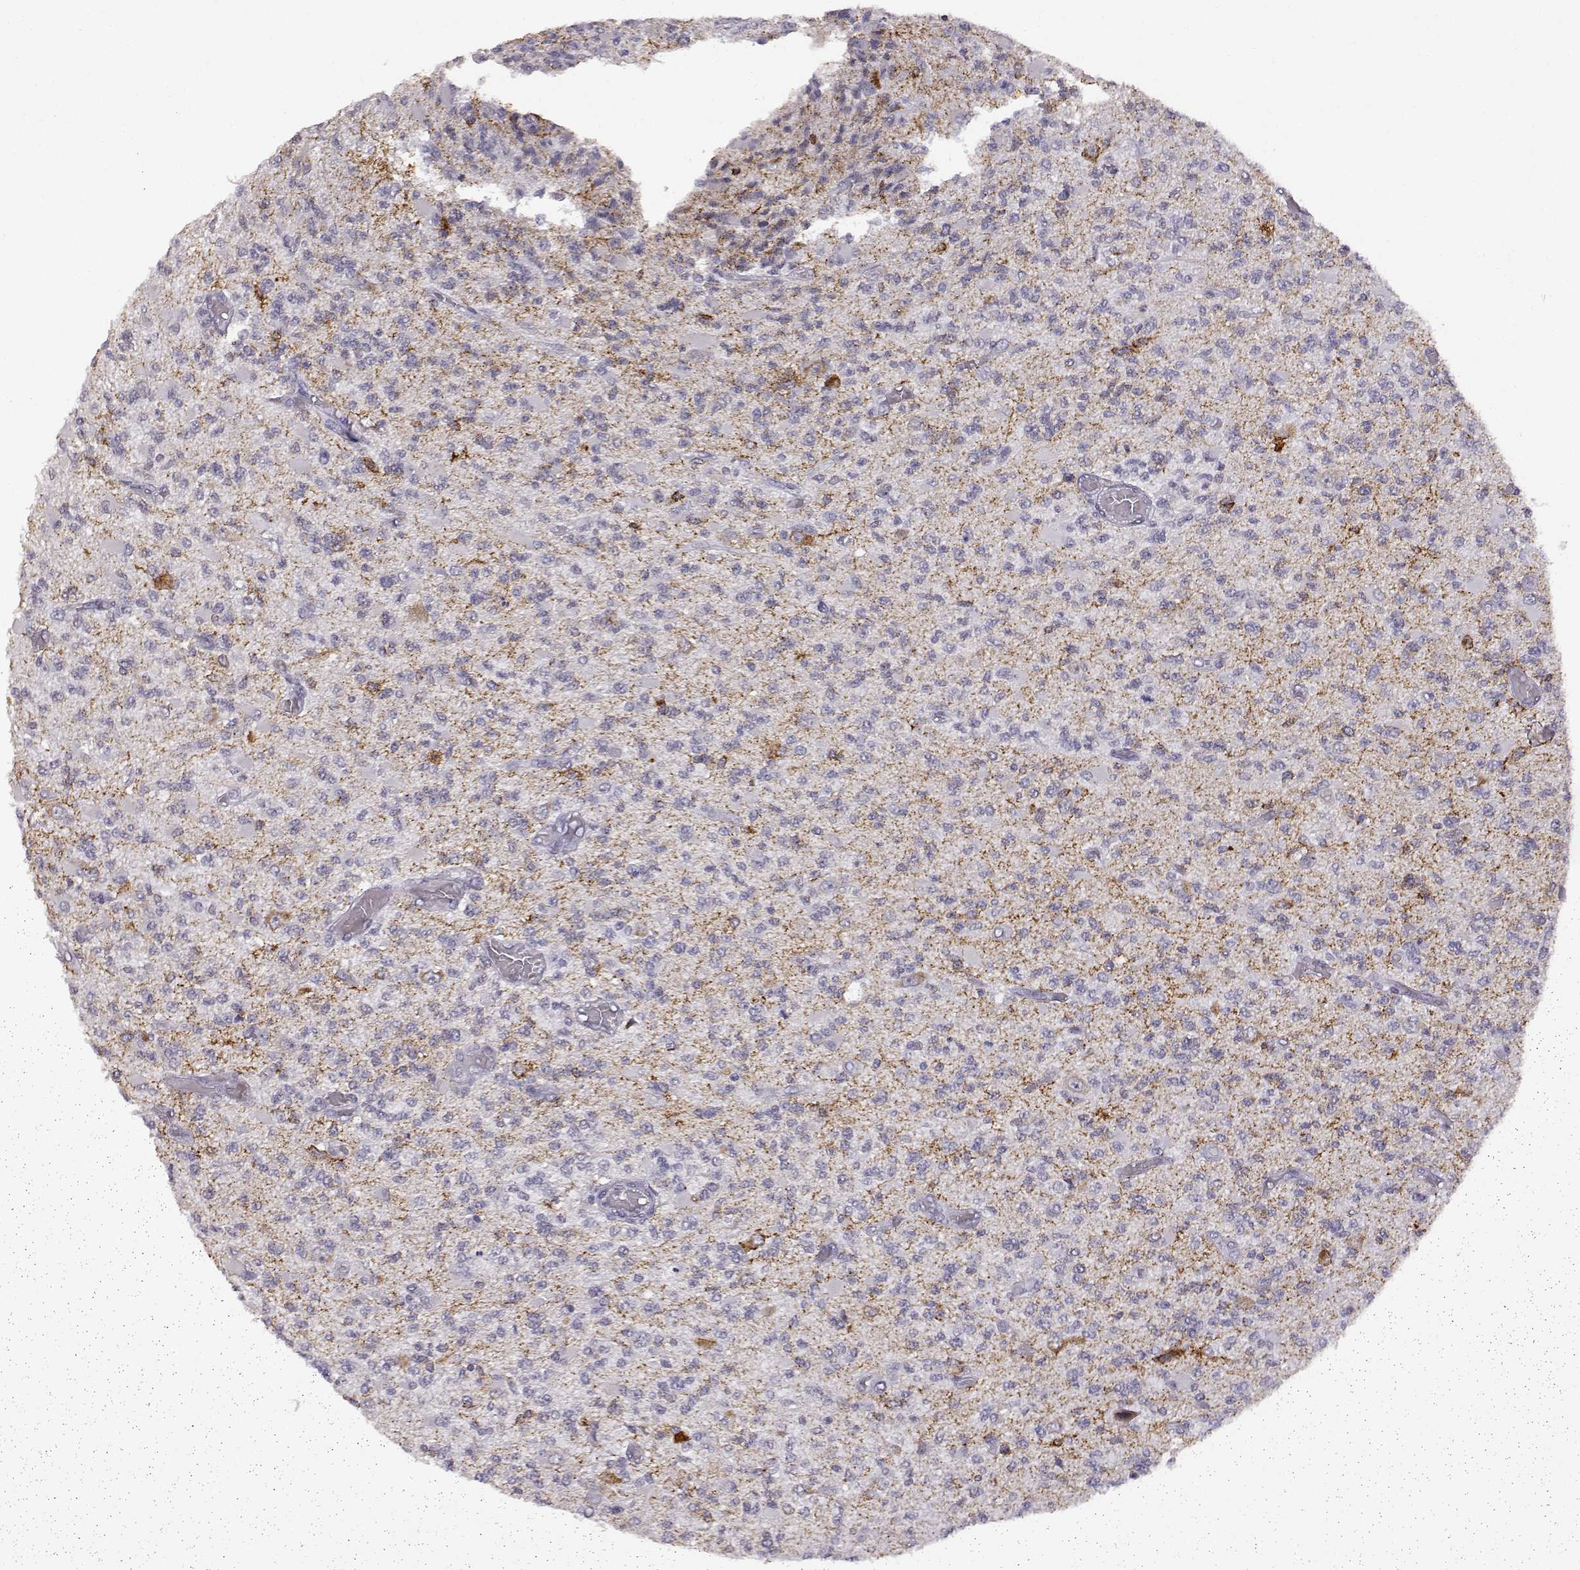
{"staining": {"intensity": "negative", "quantity": "none", "location": "none"}, "tissue": "glioma", "cell_type": "Tumor cells", "image_type": "cancer", "snomed": [{"axis": "morphology", "description": "Glioma, malignant, High grade"}, {"axis": "topography", "description": "Brain"}], "caption": "DAB (3,3'-diaminobenzidine) immunohistochemical staining of human malignant high-grade glioma demonstrates no significant staining in tumor cells. (DAB (3,3'-diaminobenzidine) immunohistochemistry visualized using brightfield microscopy, high magnification).", "gene": "VGF", "patient": {"sex": "female", "age": 63}}